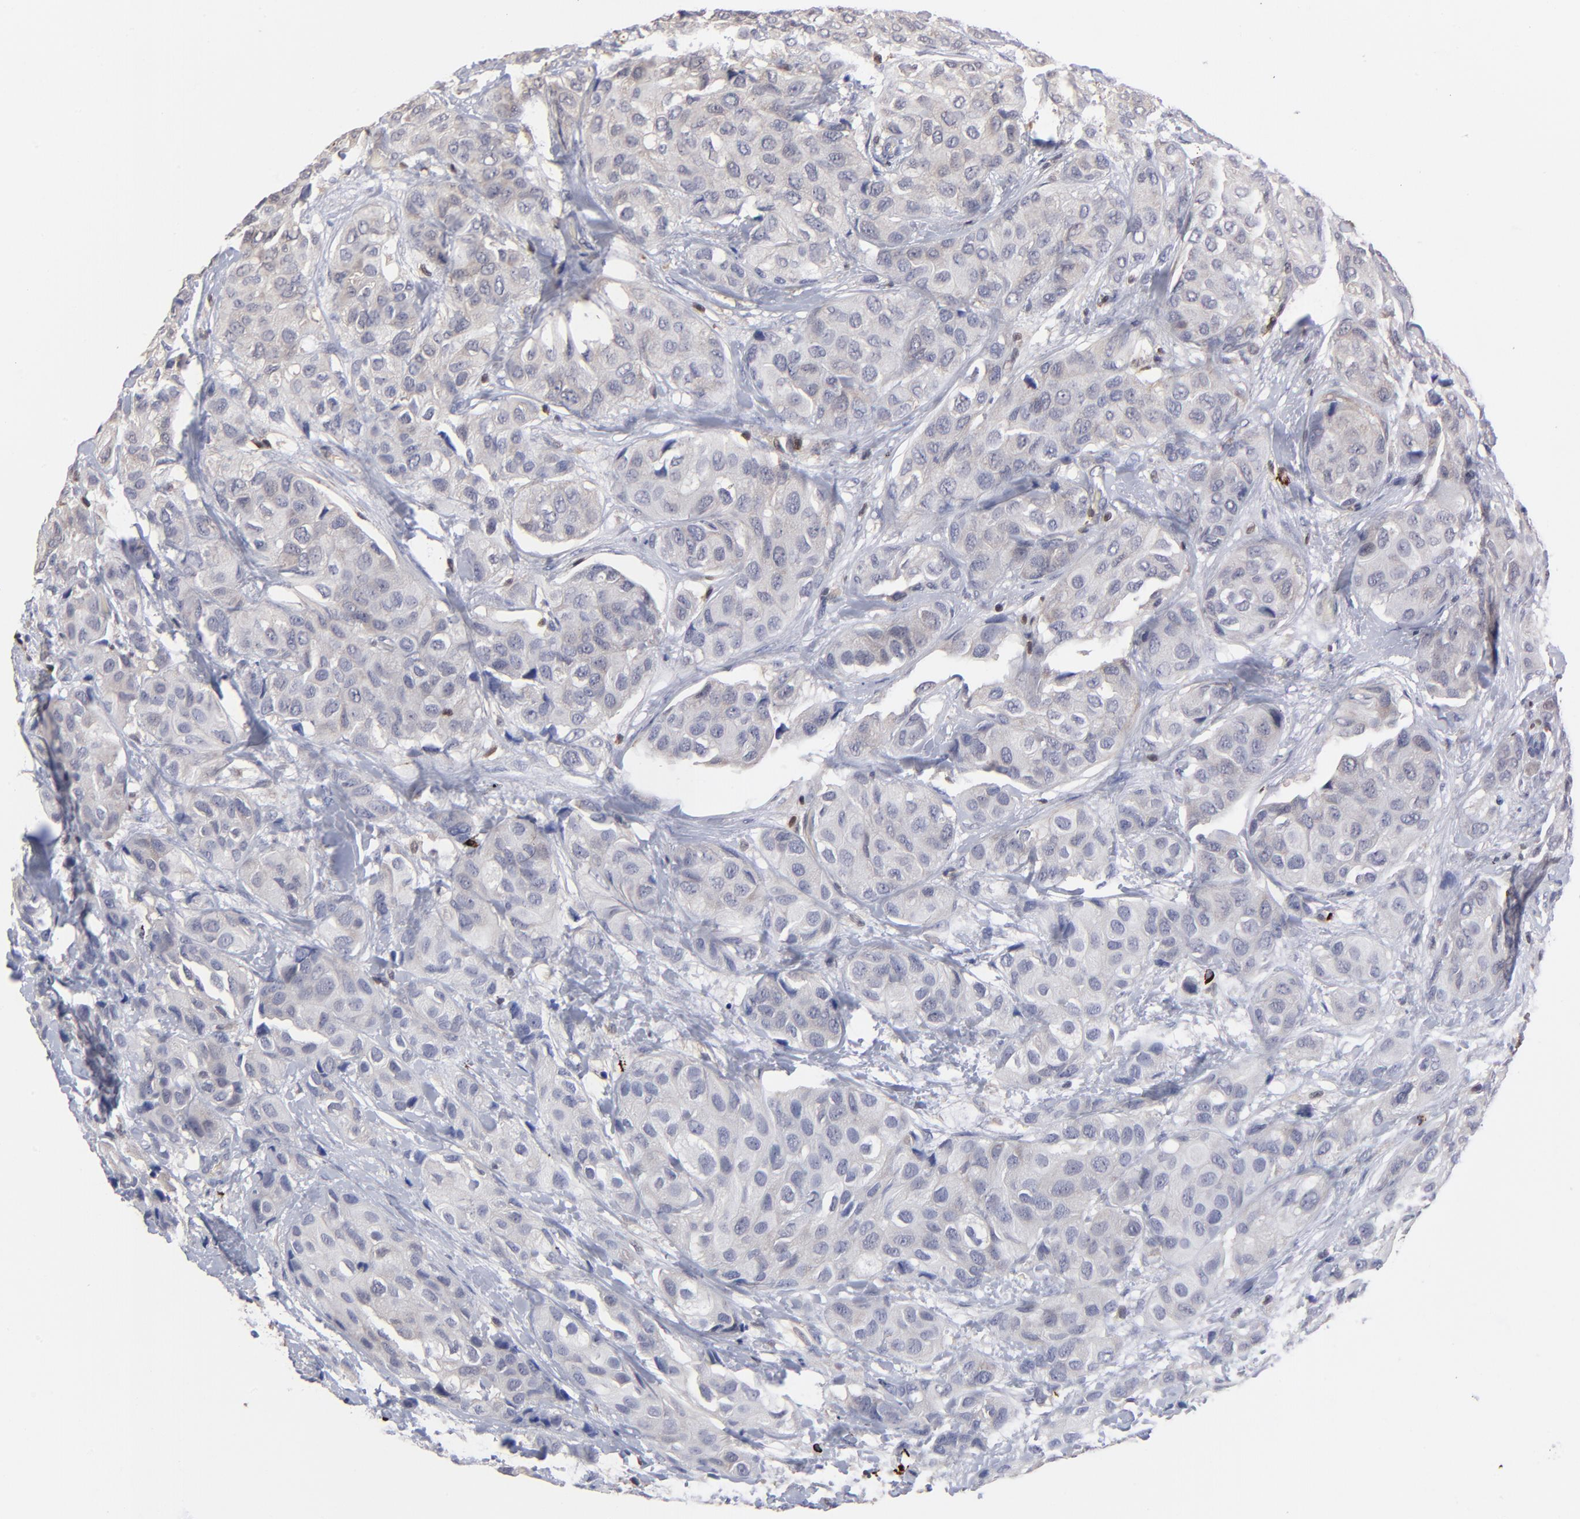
{"staining": {"intensity": "negative", "quantity": "none", "location": "none"}, "tissue": "breast cancer", "cell_type": "Tumor cells", "image_type": "cancer", "snomed": [{"axis": "morphology", "description": "Duct carcinoma"}, {"axis": "topography", "description": "Breast"}], "caption": "Immunohistochemical staining of human breast cancer reveals no significant staining in tumor cells.", "gene": "TBXT", "patient": {"sex": "female", "age": 68}}